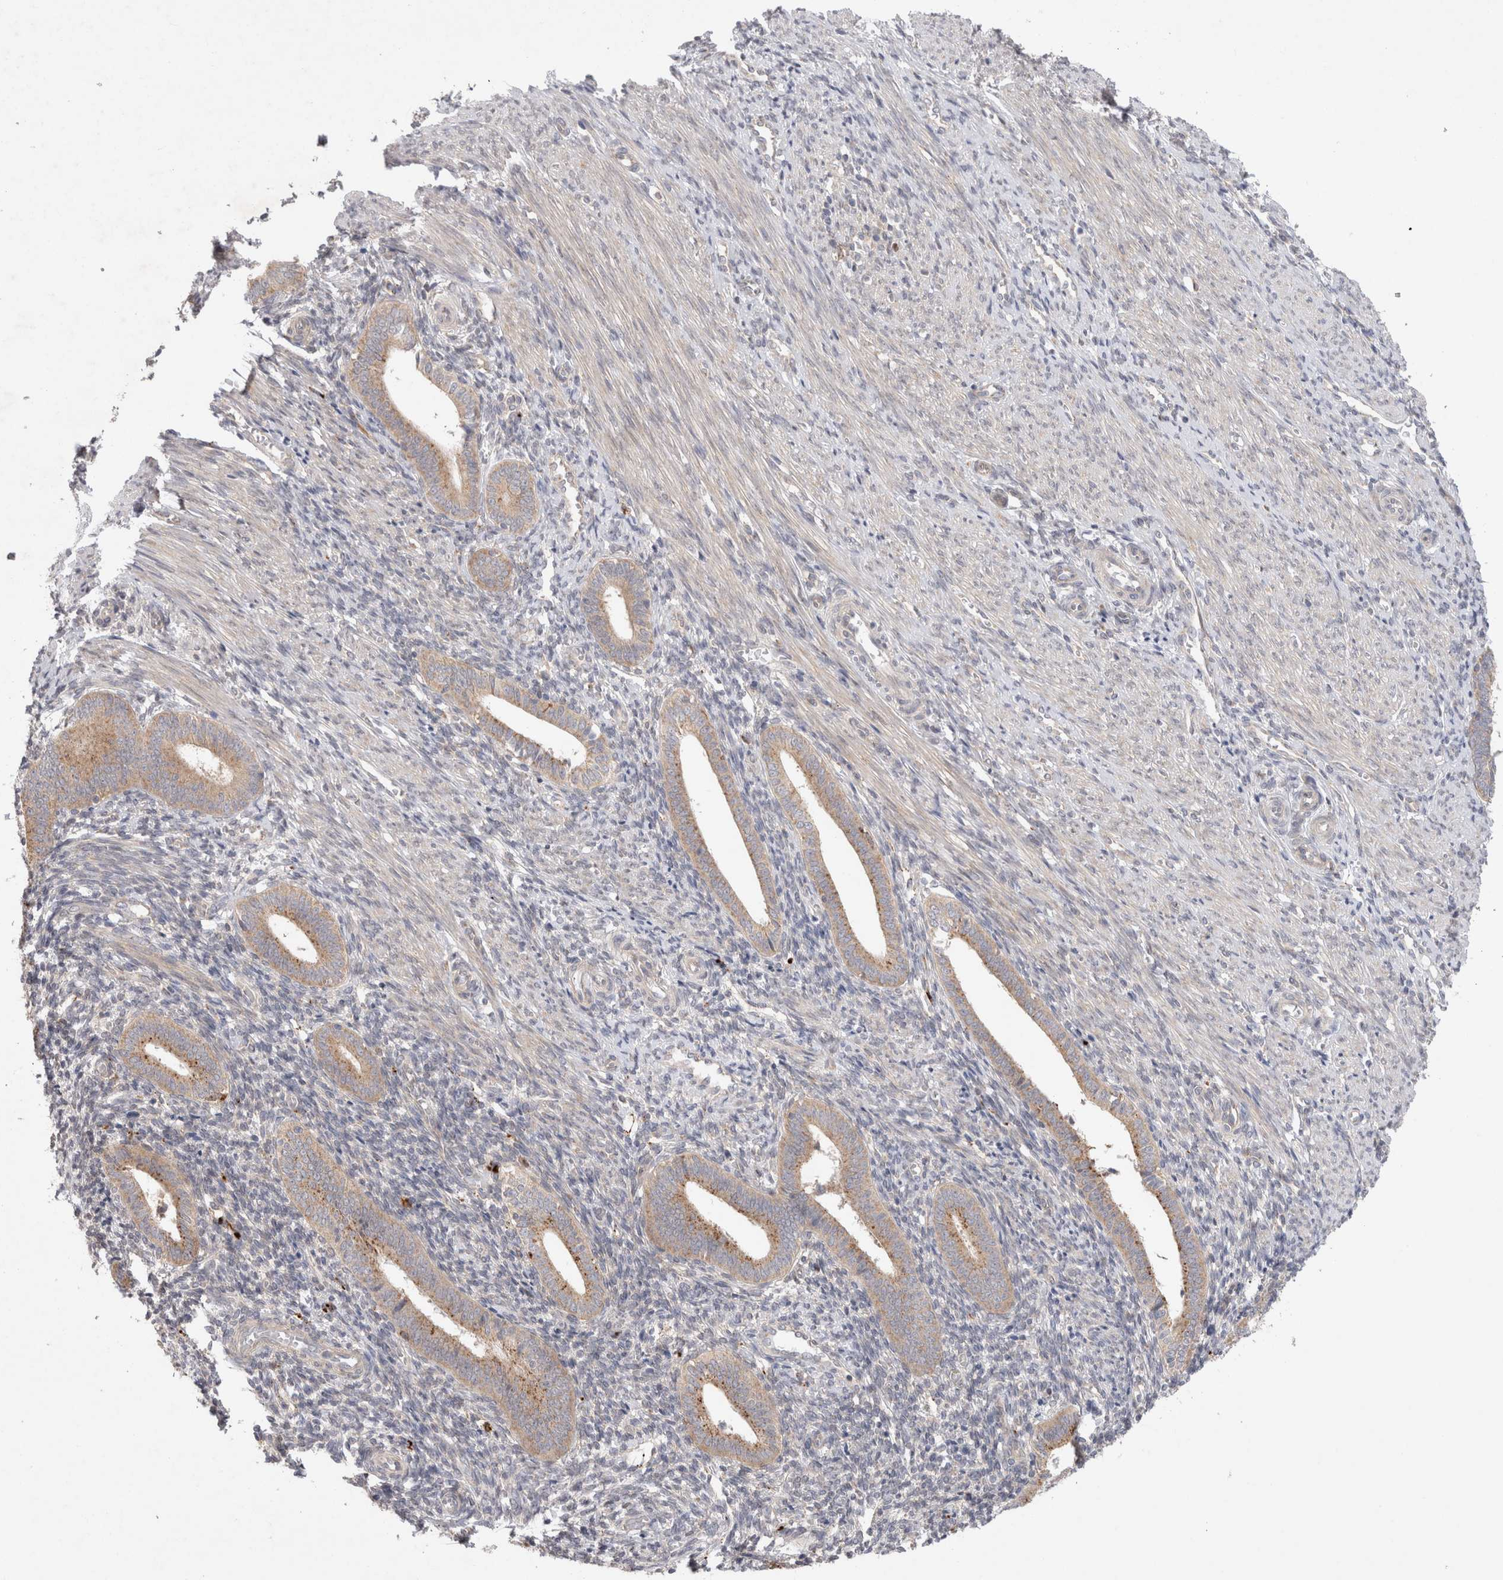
{"staining": {"intensity": "weak", "quantity": "<25%", "location": "cytoplasmic/membranous"}, "tissue": "endometrium", "cell_type": "Cells in endometrial stroma", "image_type": "normal", "snomed": [{"axis": "morphology", "description": "Normal tissue, NOS"}, {"axis": "topography", "description": "Uterus"}, {"axis": "topography", "description": "Endometrium"}], "caption": "Cells in endometrial stroma show no significant positivity in benign endometrium. (DAB immunohistochemistry with hematoxylin counter stain).", "gene": "NPC1", "patient": {"sex": "female", "age": 33}}